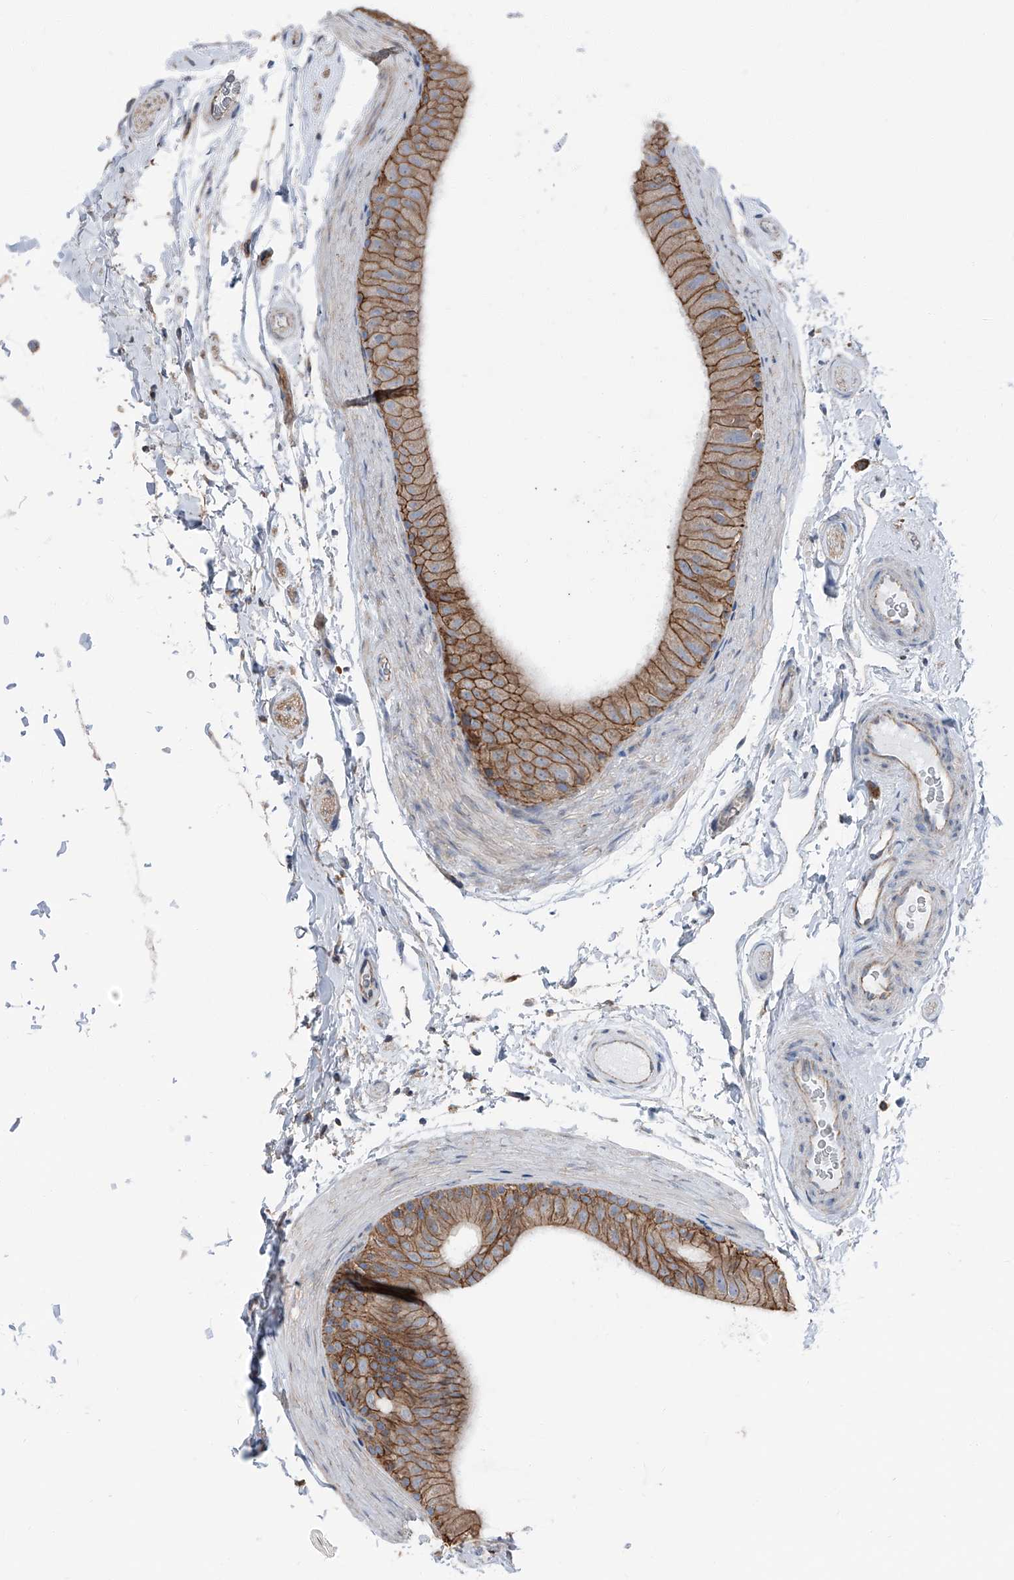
{"staining": {"intensity": "moderate", "quantity": ">75%", "location": "cytoplasmic/membranous"}, "tissue": "epididymis", "cell_type": "Glandular cells", "image_type": "normal", "snomed": [{"axis": "morphology", "description": "Normal tissue, NOS"}, {"axis": "topography", "description": "Epididymis"}], "caption": "Protein expression analysis of normal human epididymis reveals moderate cytoplasmic/membranous positivity in approximately >75% of glandular cells. (Stains: DAB in brown, nuclei in blue, Microscopy: brightfield microscopy at high magnification).", "gene": "GPR142", "patient": {"sex": "male", "age": 49}}